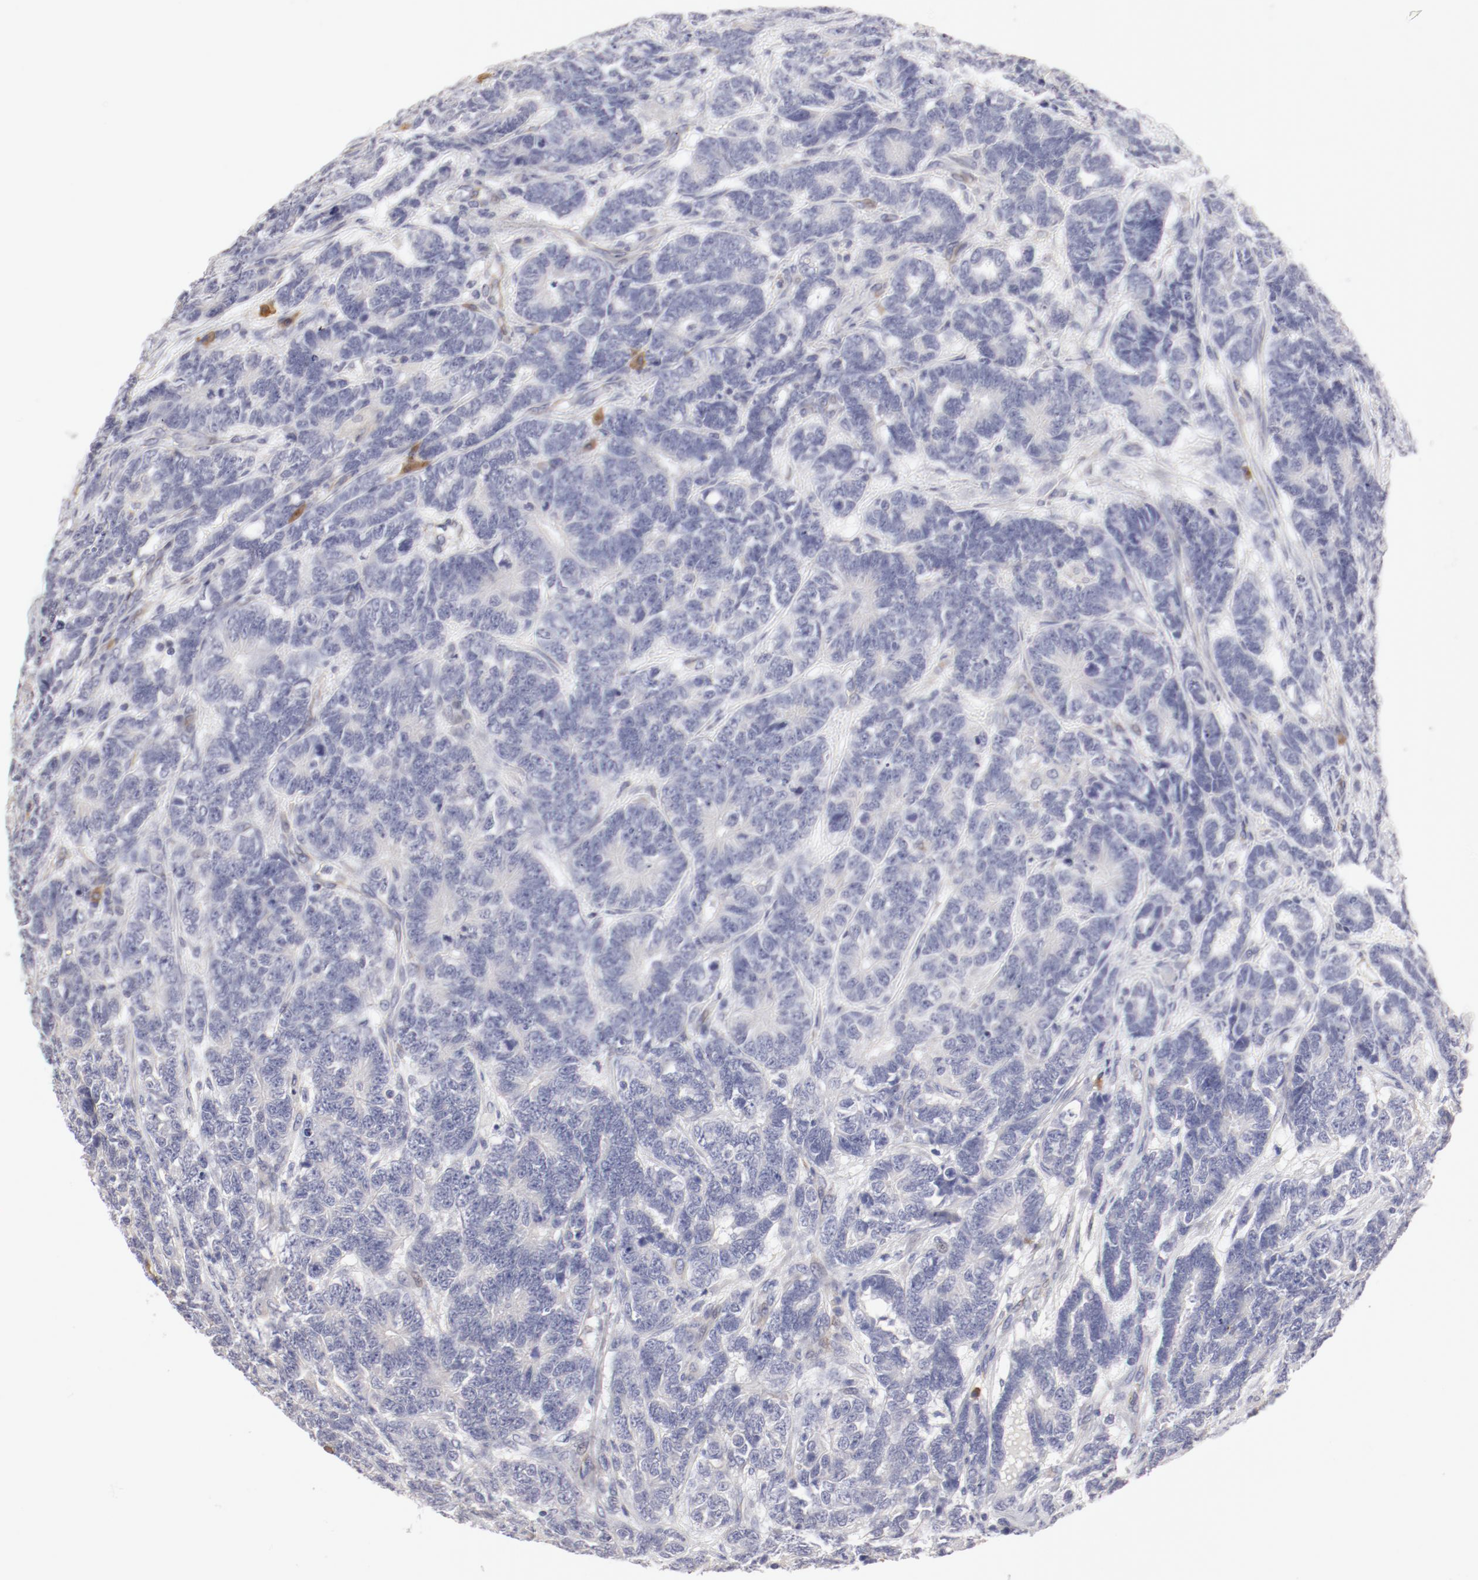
{"staining": {"intensity": "negative", "quantity": "none", "location": "none"}, "tissue": "testis cancer", "cell_type": "Tumor cells", "image_type": "cancer", "snomed": [{"axis": "morphology", "description": "Carcinoma, Embryonal, NOS"}, {"axis": "topography", "description": "Testis"}], "caption": "The image reveals no significant positivity in tumor cells of testis cancer.", "gene": "LAX1", "patient": {"sex": "male", "age": 26}}